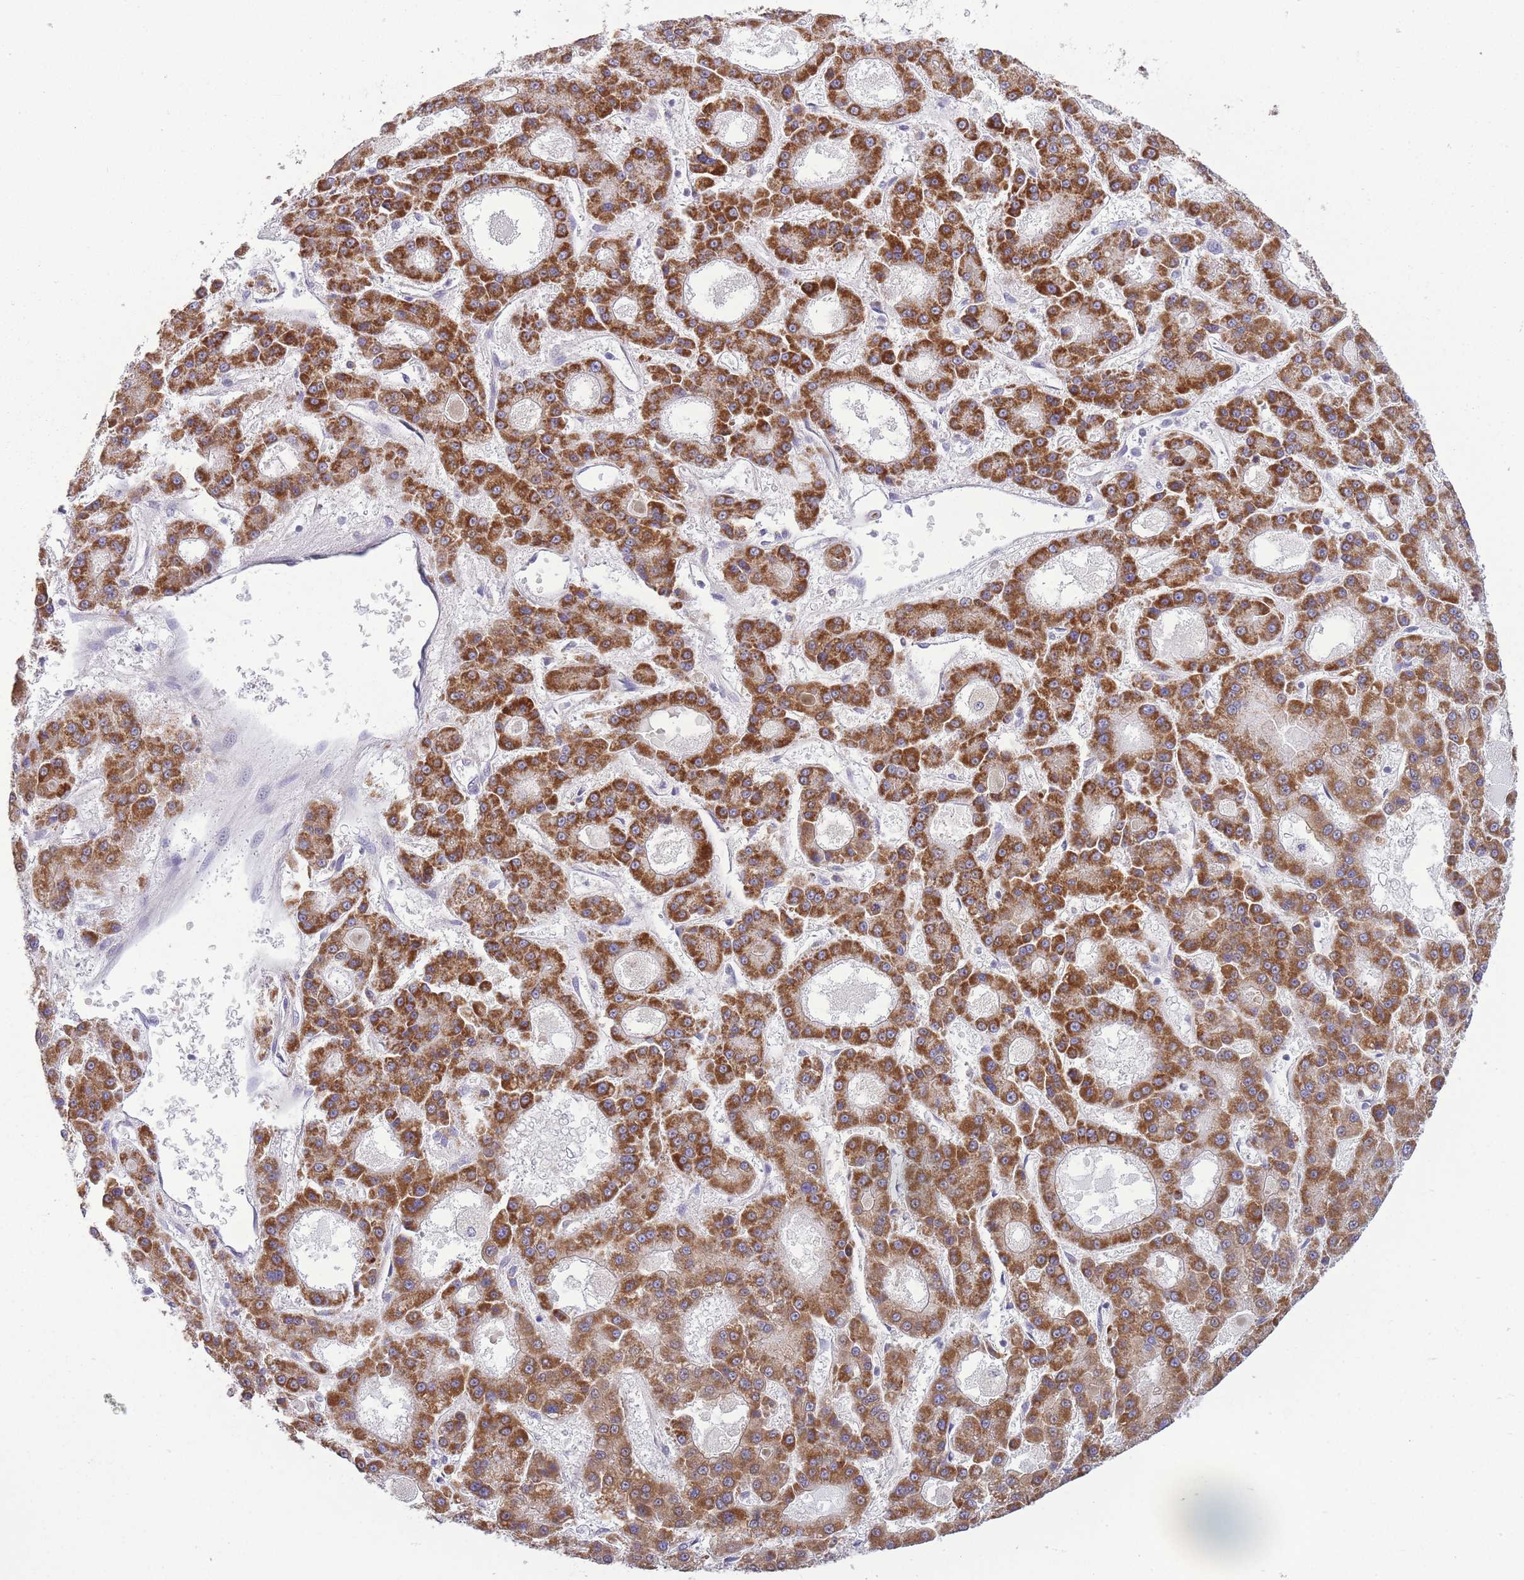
{"staining": {"intensity": "strong", "quantity": ">75%", "location": "cytoplasmic/membranous"}, "tissue": "liver cancer", "cell_type": "Tumor cells", "image_type": "cancer", "snomed": [{"axis": "morphology", "description": "Carcinoma, Hepatocellular, NOS"}, {"axis": "topography", "description": "Liver"}], "caption": "Immunohistochemical staining of human hepatocellular carcinoma (liver) shows strong cytoplasmic/membranous protein positivity in about >75% of tumor cells.", "gene": "ZBTB24", "patient": {"sex": "male", "age": 70}}